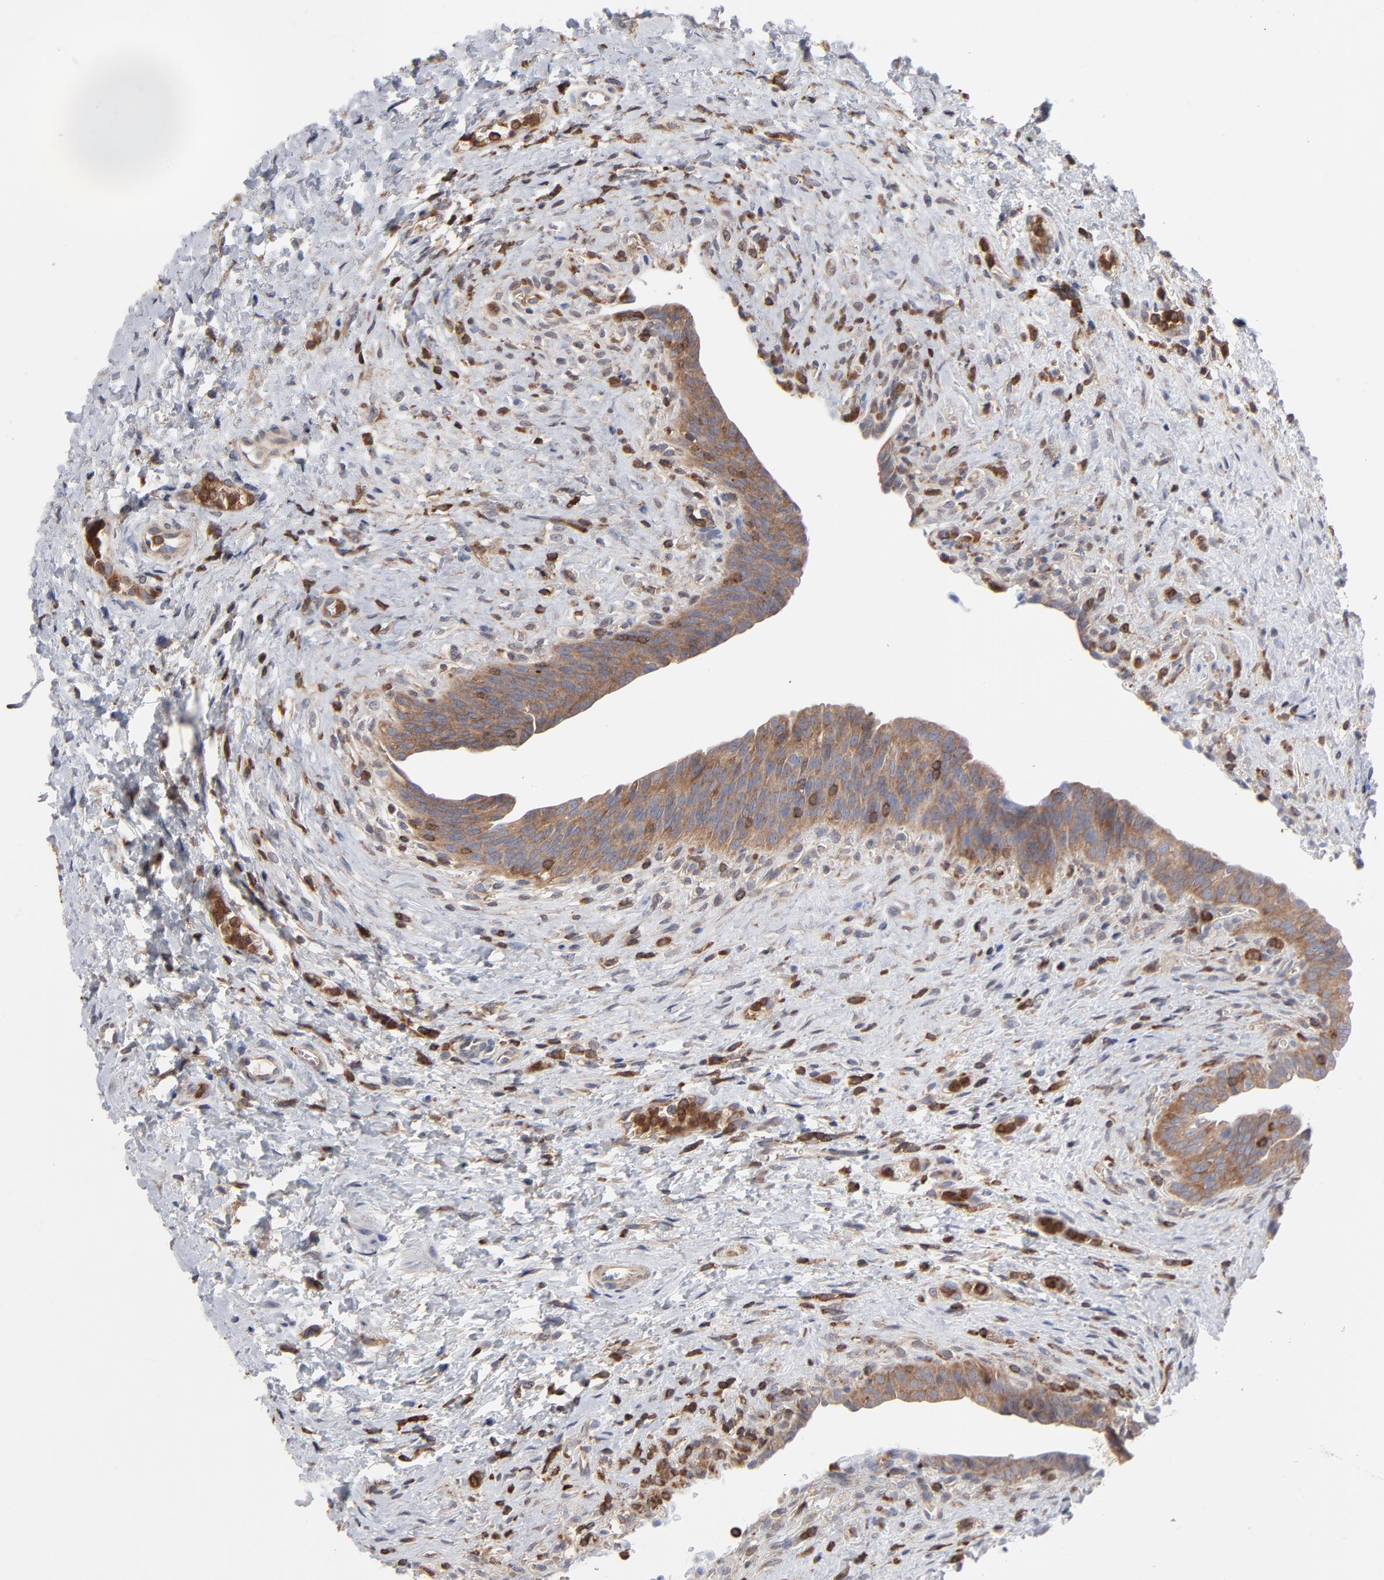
{"staining": {"intensity": "moderate", "quantity": ">75%", "location": "cytoplasmic/membranous"}, "tissue": "urinary bladder", "cell_type": "Urothelial cells", "image_type": "normal", "snomed": [{"axis": "morphology", "description": "Normal tissue, NOS"}, {"axis": "morphology", "description": "Dysplasia, NOS"}, {"axis": "topography", "description": "Urinary bladder"}], "caption": "Urinary bladder was stained to show a protein in brown. There is medium levels of moderate cytoplasmic/membranous expression in approximately >75% of urothelial cells. (Stains: DAB (3,3'-diaminobenzidine) in brown, nuclei in blue, Microscopy: brightfield microscopy at high magnification).", "gene": "MAP2K1", "patient": {"sex": "male", "age": 35}}